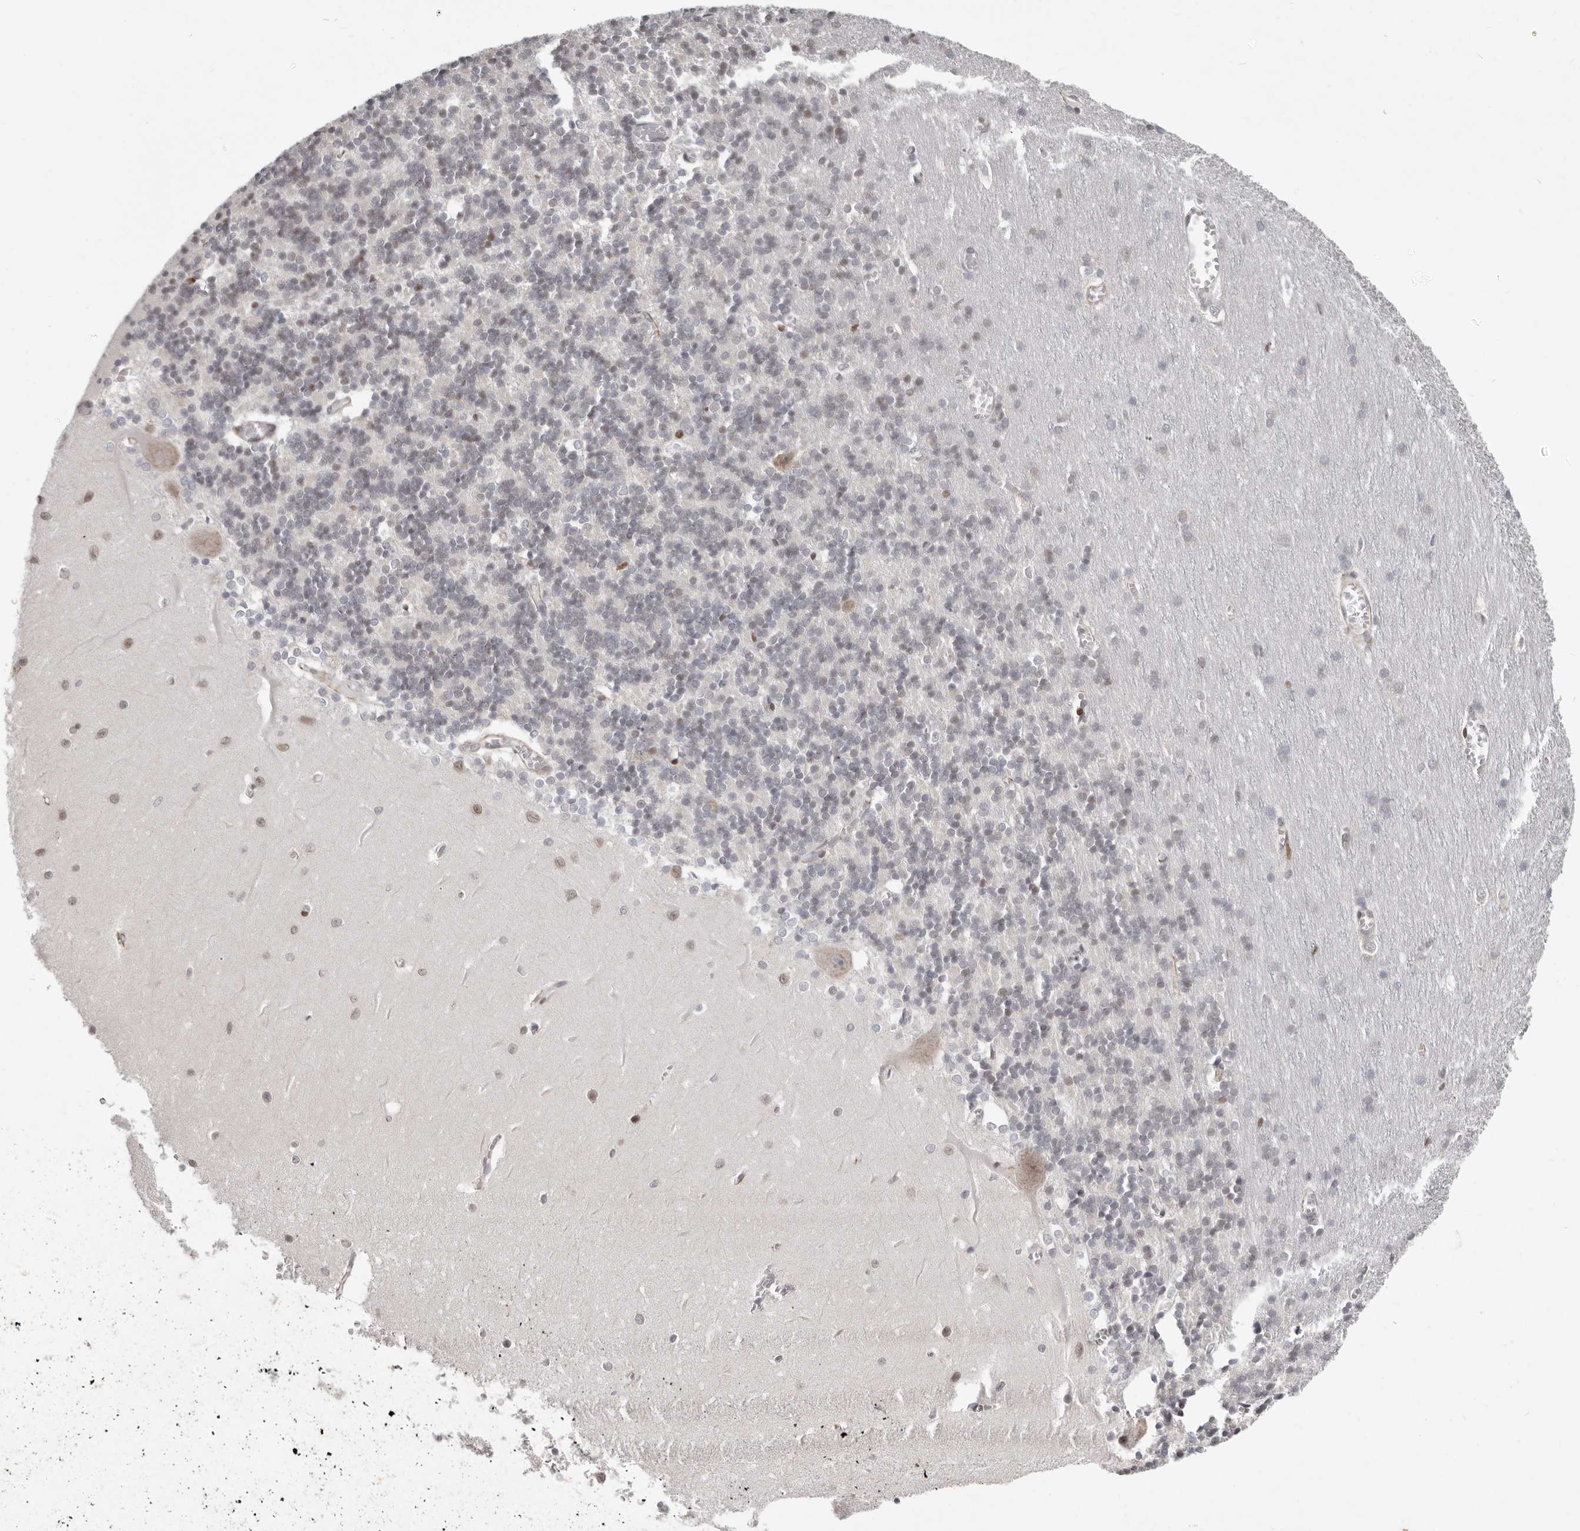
{"staining": {"intensity": "weak", "quantity": "<25%", "location": "nuclear"}, "tissue": "cerebellum", "cell_type": "Cells in granular layer", "image_type": "normal", "snomed": [{"axis": "morphology", "description": "Normal tissue, NOS"}, {"axis": "topography", "description": "Cerebellum"}], "caption": "Photomicrograph shows no protein staining in cells in granular layer of normal cerebellum. (Brightfield microscopy of DAB (3,3'-diaminobenzidine) immunohistochemistry at high magnification).", "gene": "SRP19", "patient": {"sex": "male", "age": 37}}